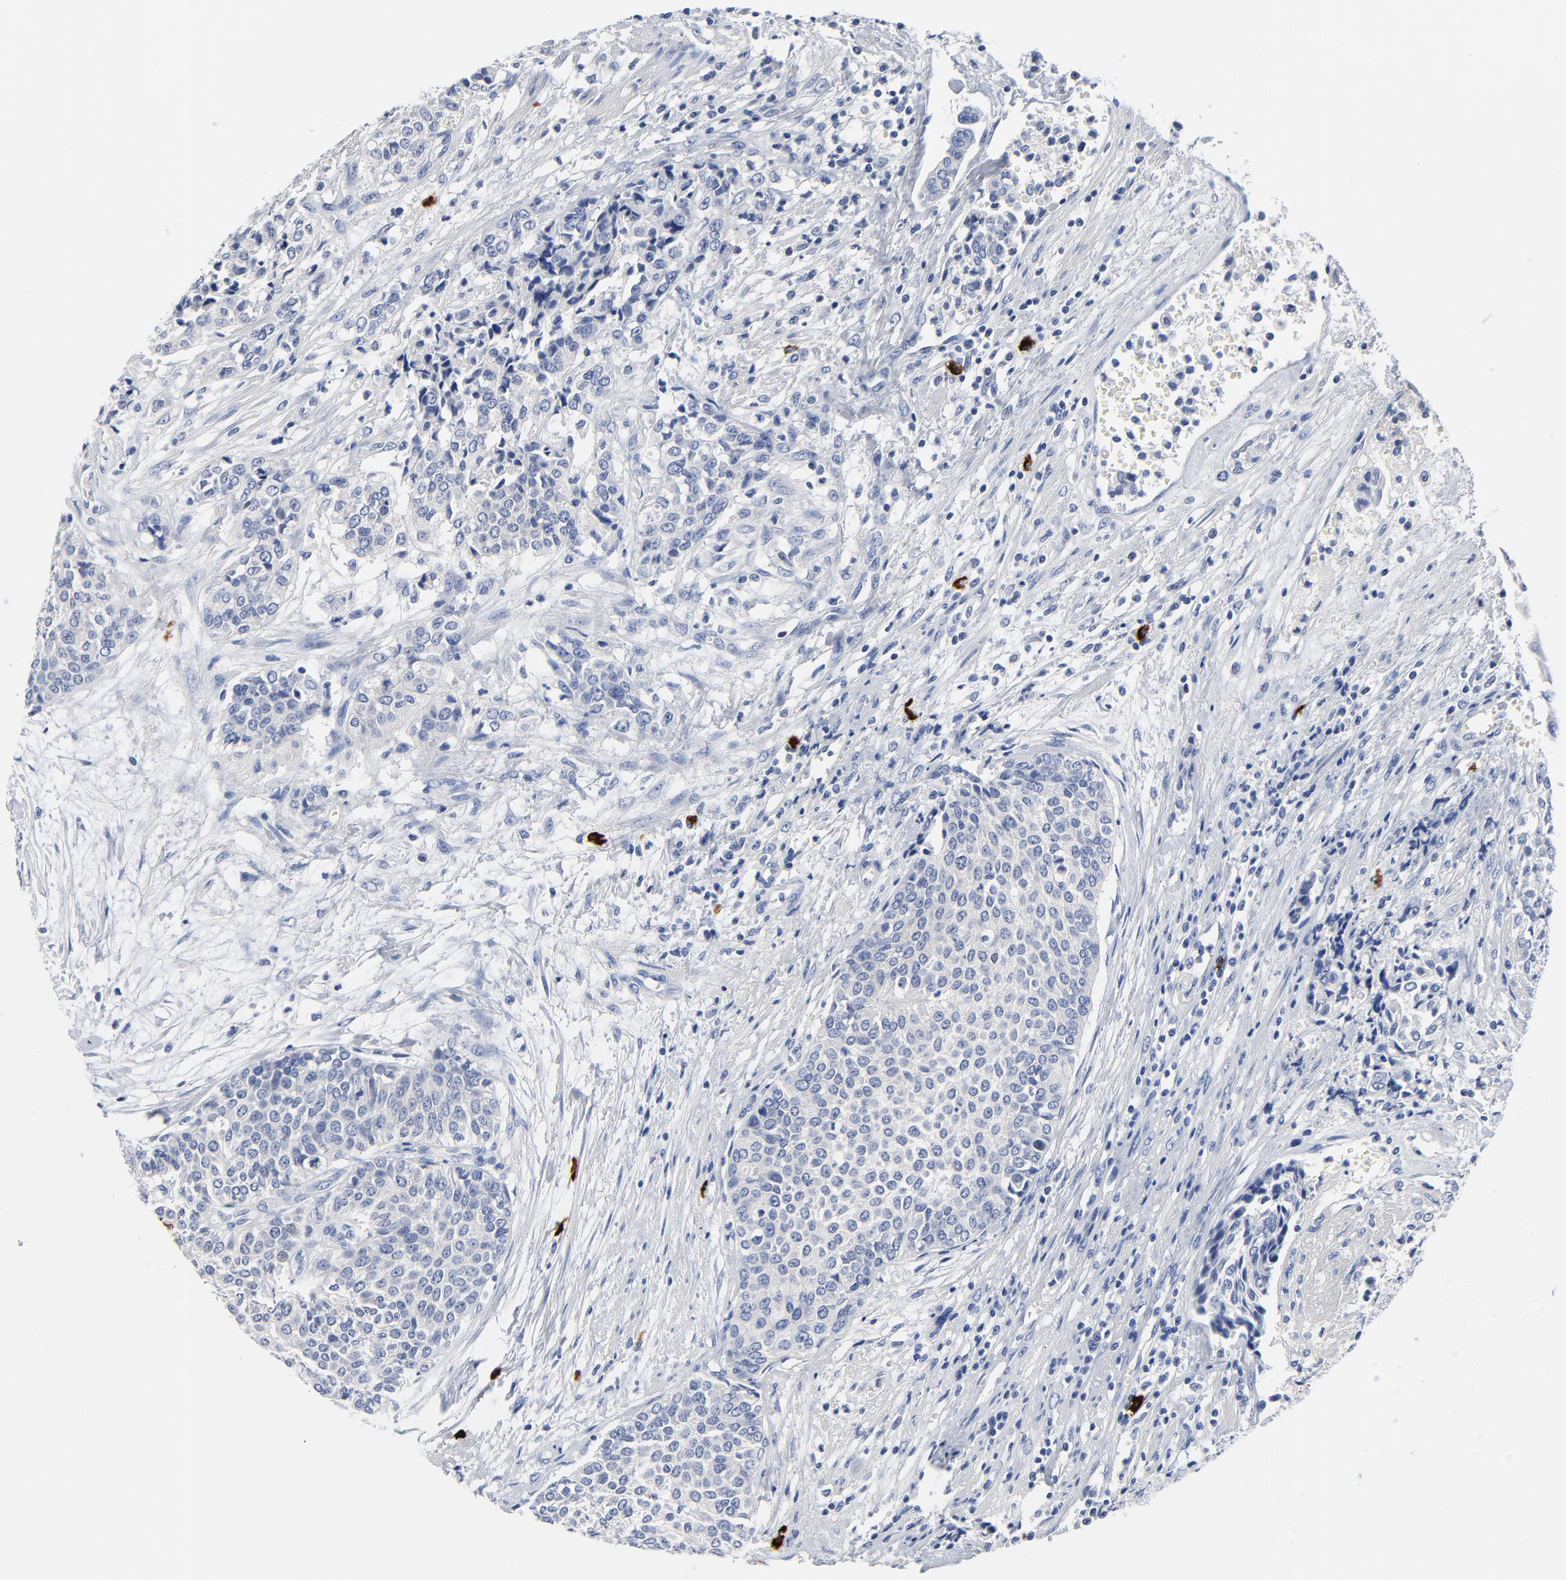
{"staining": {"intensity": "negative", "quantity": "none", "location": "none"}, "tissue": "urothelial cancer", "cell_type": "Tumor cells", "image_type": "cancer", "snomed": [{"axis": "morphology", "description": "Urothelial carcinoma, Low grade"}, {"axis": "topography", "description": "Urinary bladder"}], "caption": "Human urothelial cancer stained for a protein using IHC displays no staining in tumor cells.", "gene": "FBXL5", "patient": {"sex": "female", "age": 73}}